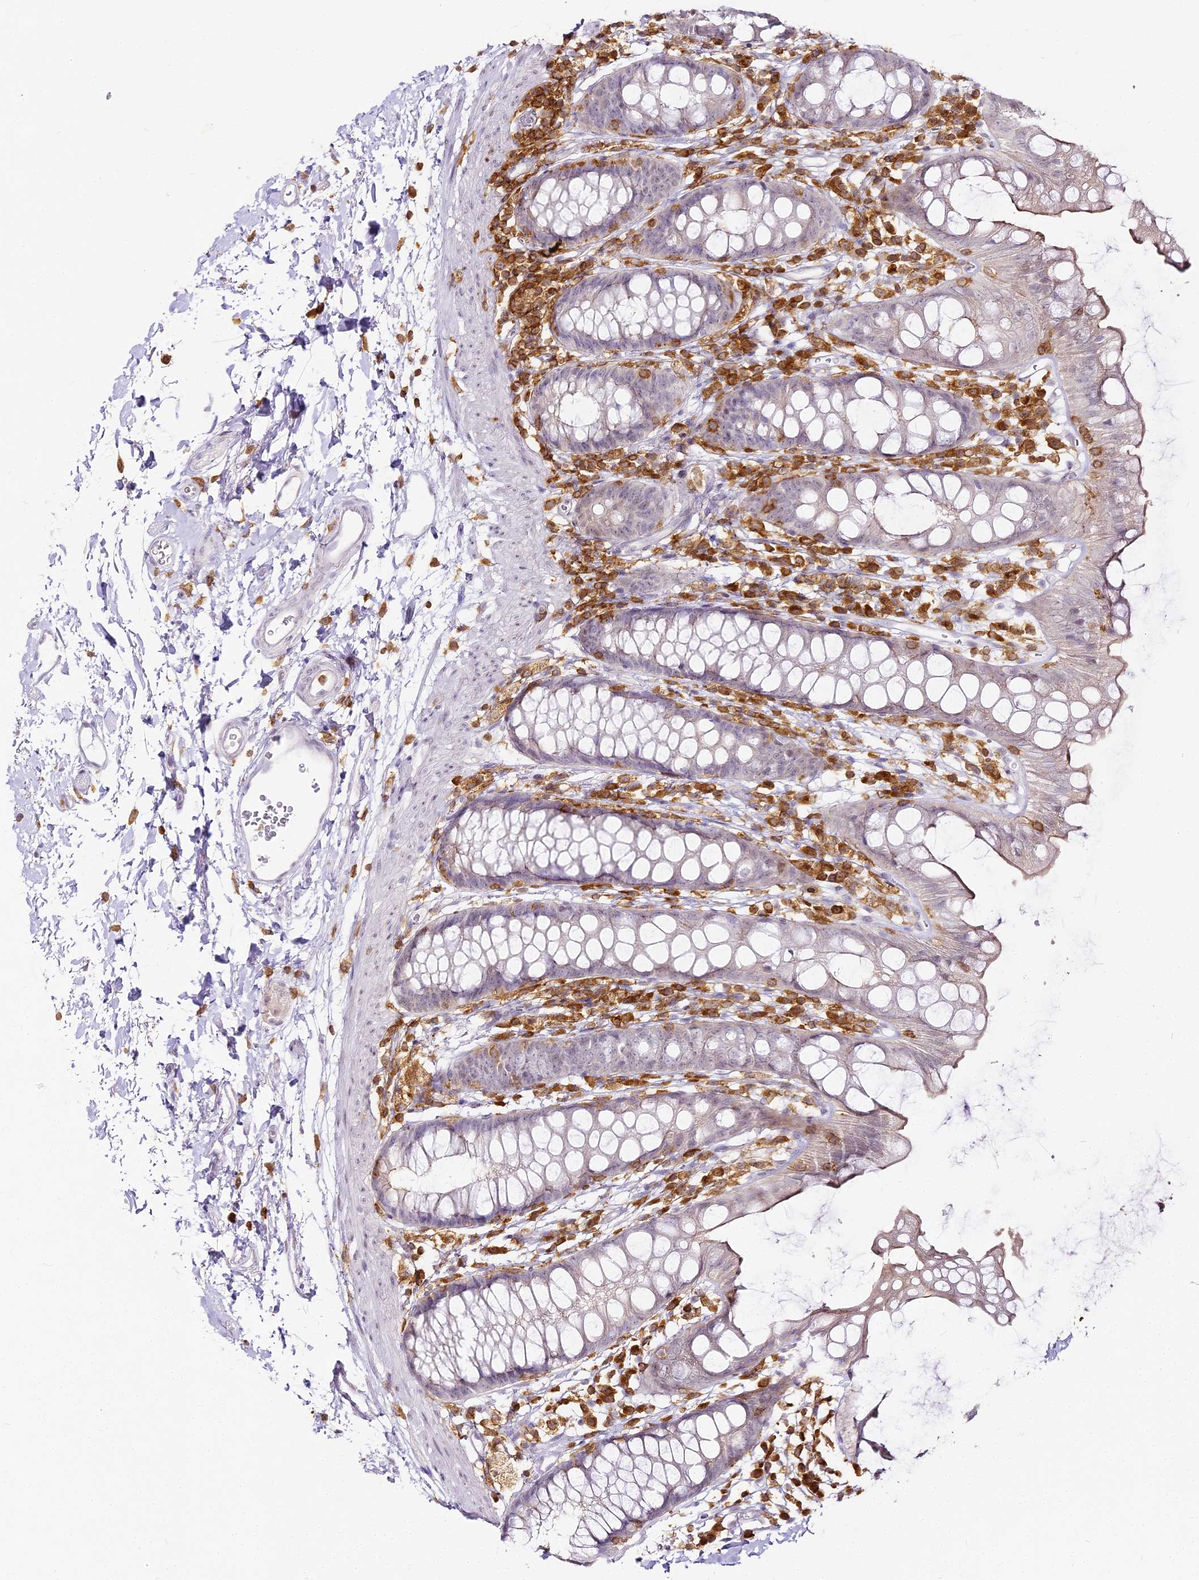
{"staining": {"intensity": "negative", "quantity": "none", "location": "none"}, "tissue": "rectum", "cell_type": "Glandular cells", "image_type": "normal", "snomed": [{"axis": "morphology", "description": "Normal tissue, NOS"}, {"axis": "topography", "description": "Rectum"}], "caption": "Glandular cells show no significant protein expression in benign rectum.", "gene": "DOCK2", "patient": {"sex": "female", "age": 65}}